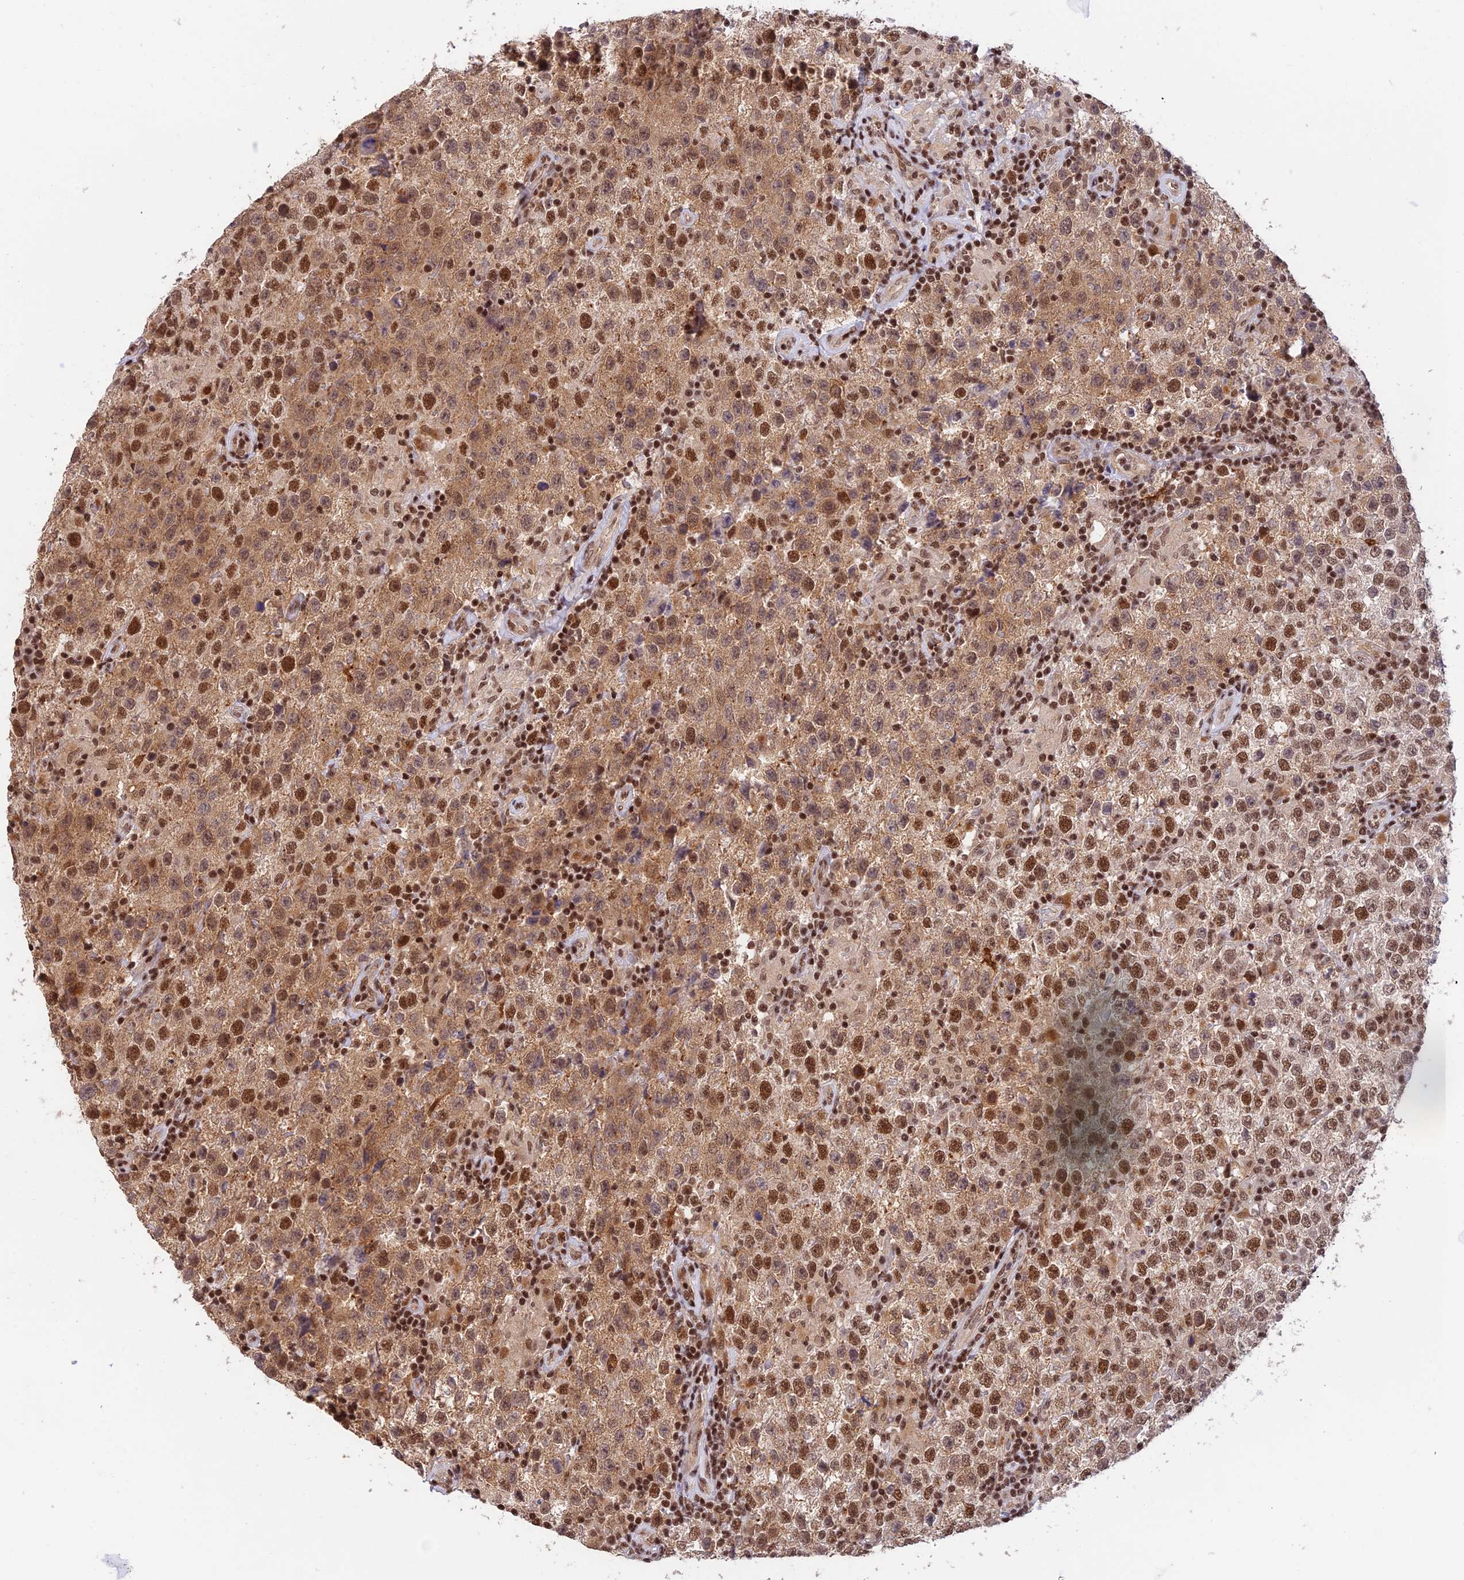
{"staining": {"intensity": "moderate", "quantity": ">75%", "location": "cytoplasmic/membranous,nuclear"}, "tissue": "testis cancer", "cell_type": "Tumor cells", "image_type": "cancer", "snomed": [{"axis": "morphology", "description": "Seminoma, NOS"}, {"axis": "morphology", "description": "Carcinoma, Embryonal, NOS"}, {"axis": "topography", "description": "Testis"}], "caption": "DAB immunohistochemical staining of seminoma (testis) demonstrates moderate cytoplasmic/membranous and nuclear protein positivity in about >75% of tumor cells. (brown staining indicates protein expression, while blue staining denotes nuclei).", "gene": "THAP11", "patient": {"sex": "male", "age": 41}}